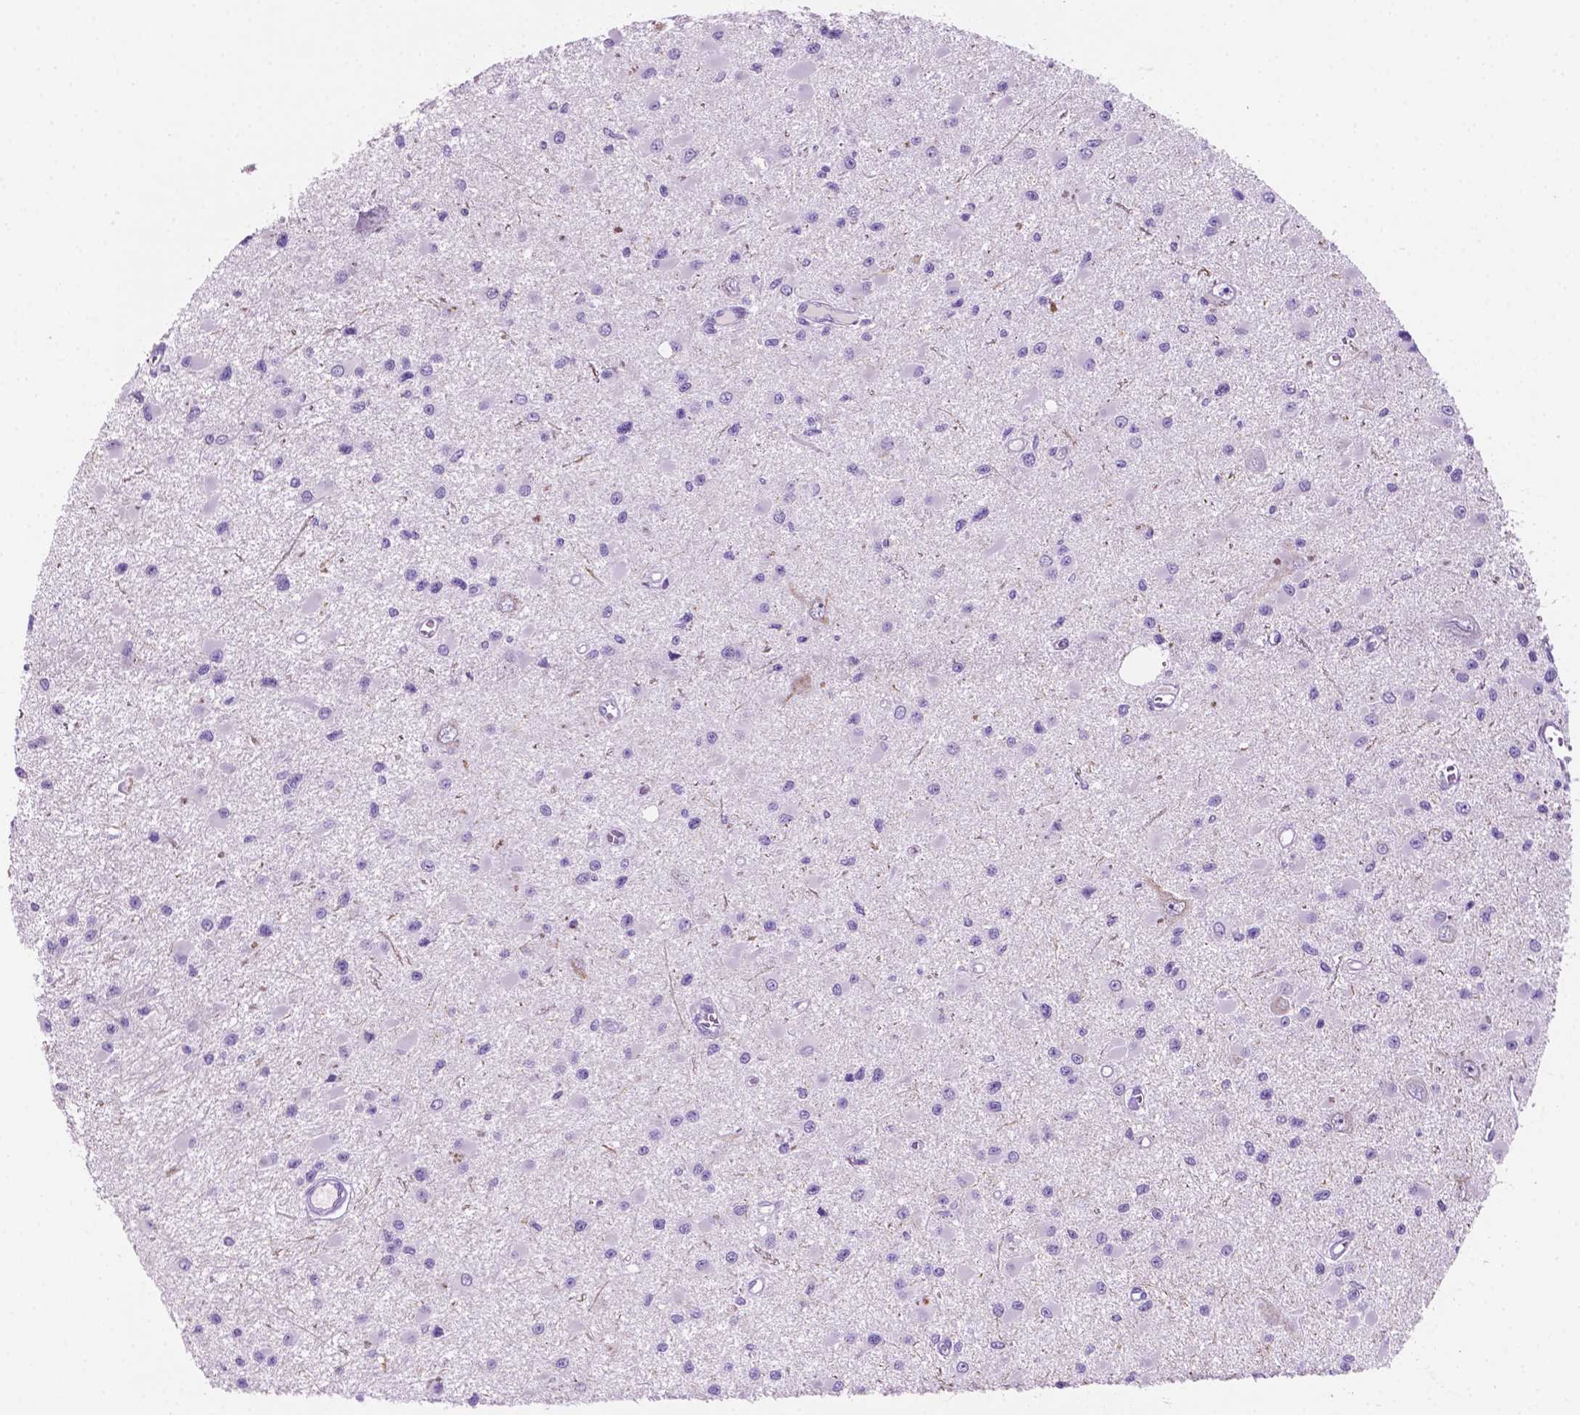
{"staining": {"intensity": "negative", "quantity": "none", "location": "none"}, "tissue": "glioma", "cell_type": "Tumor cells", "image_type": "cancer", "snomed": [{"axis": "morphology", "description": "Glioma, malignant, High grade"}, {"axis": "topography", "description": "Brain"}], "caption": "The micrograph reveals no staining of tumor cells in malignant glioma (high-grade). (Stains: DAB immunohistochemistry (IHC) with hematoxylin counter stain, Microscopy: brightfield microscopy at high magnification).", "gene": "POU4F1", "patient": {"sex": "male", "age": 54}}